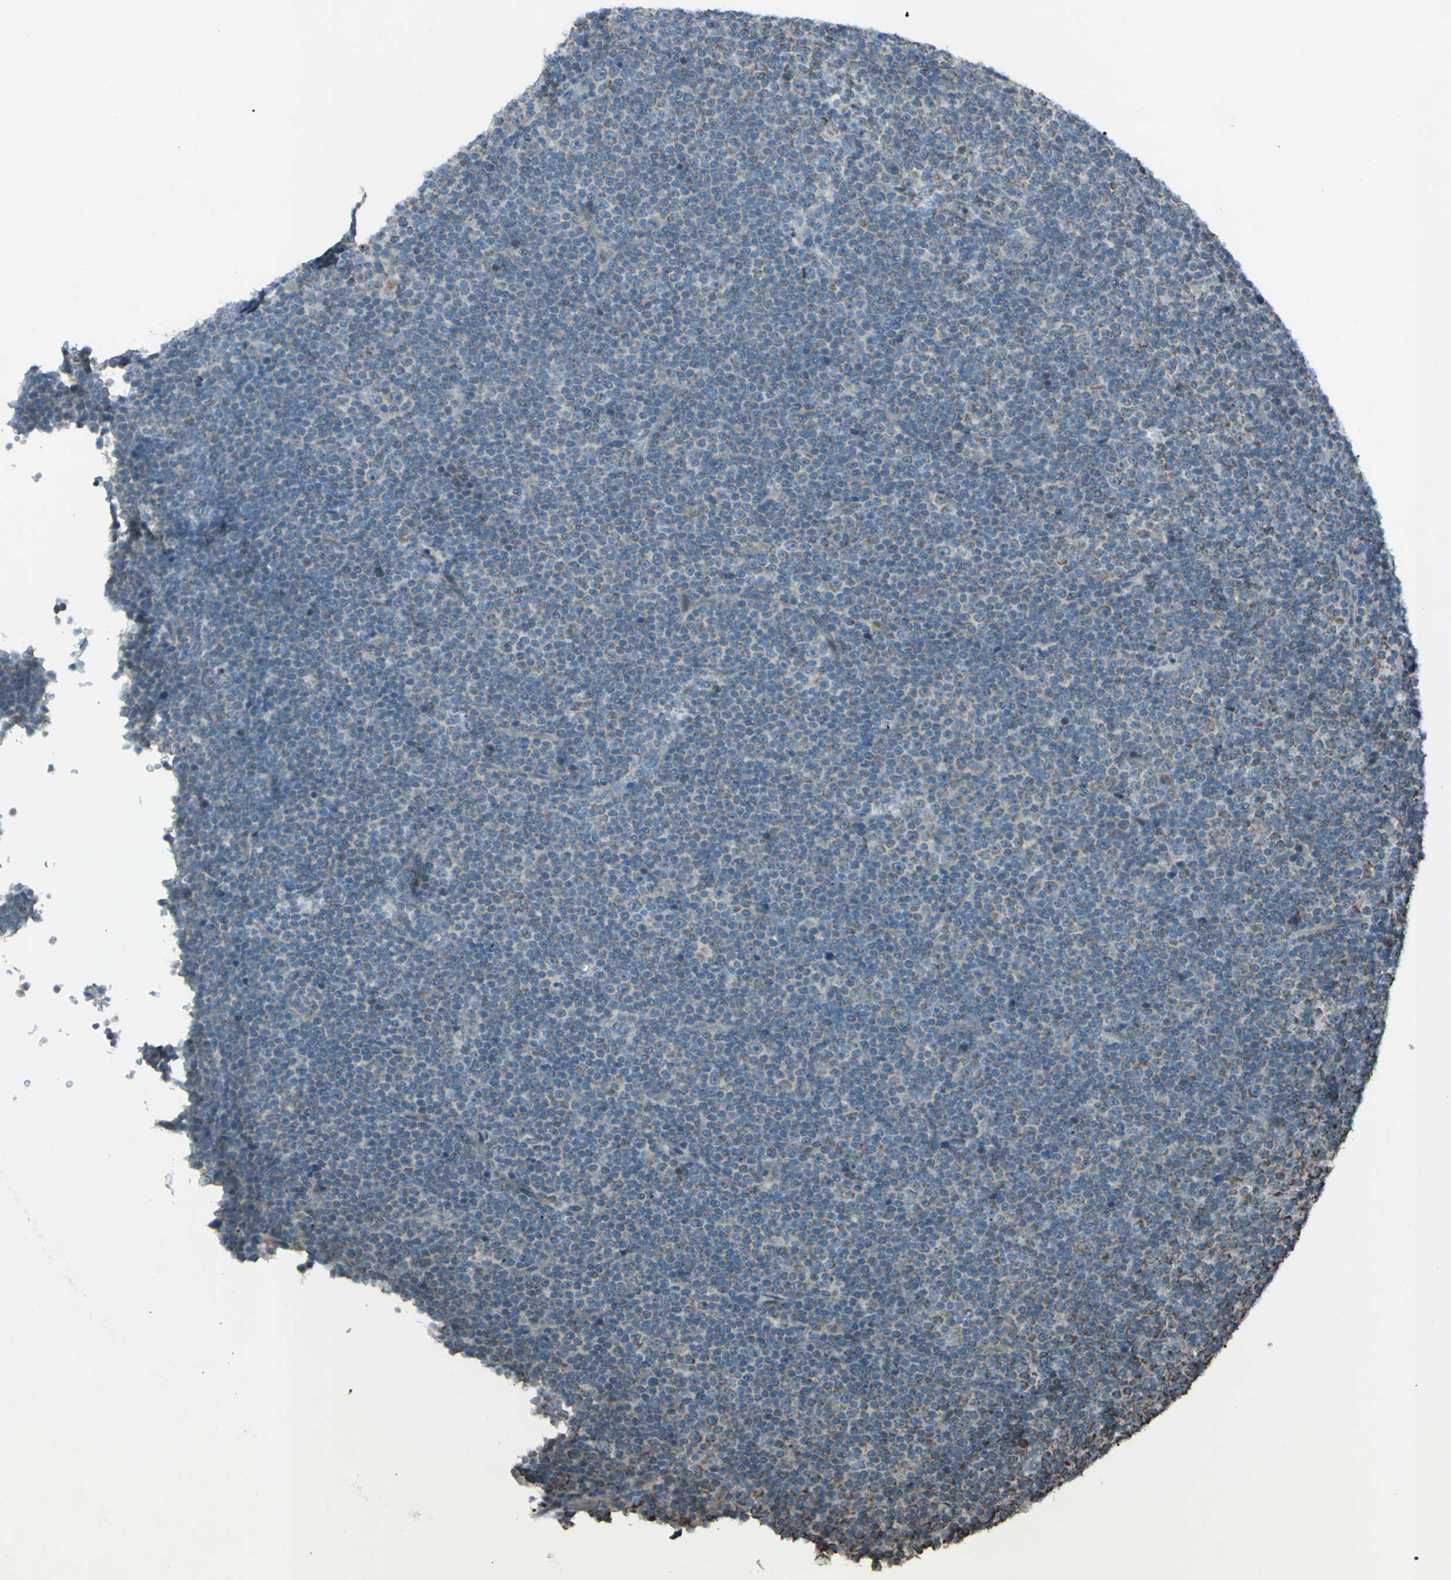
{"staining": {"intensity": "negative", "quantity": "none", "location": "none"}, "tissue": "lymphoma", "cell_type": "Tumor cells", "image_type": "cancer", "snomed": [{"axis": "morphology", "description": "Malignant lymphoma, non-Hodgkin's type, Low grade"}, {"axis": "topography", "description": "Lymph node"}], "caption": "Lymphoma stained for a protein using immunohistochemistry (IHC) displays no positivity tumor cells.", "gene": "ACOT8", "patient": {"sex": "female", "age": 67}}